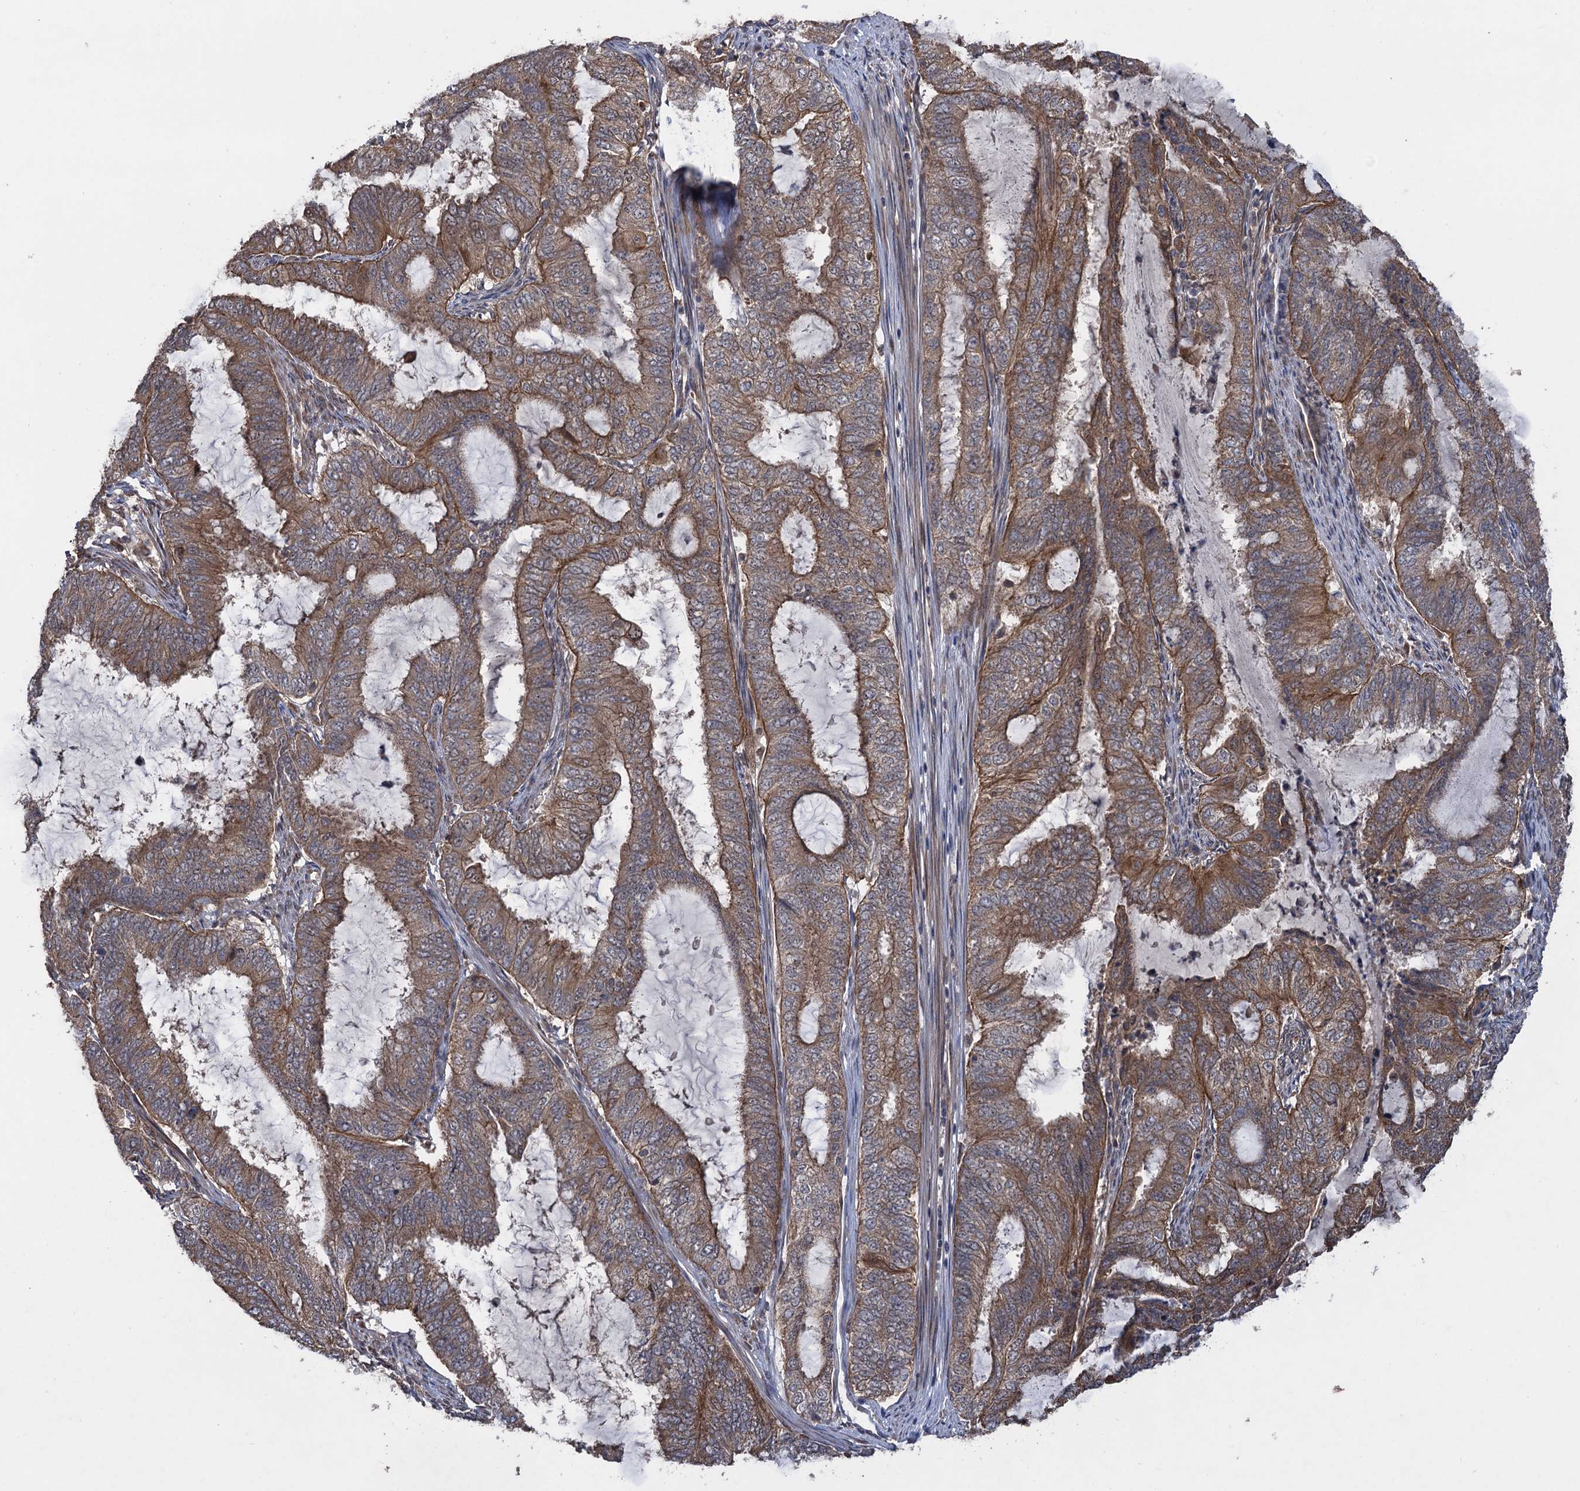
{"staining": {"intensity": "moderate", "quantity": ">75%", "location": "cytoplasmic/membranous"}, "tissue": "endometrial cancer", "cell_type": "Tumor cells", "image_type": "cancer", "snomed": [{"axis": "morphology", "description": "Adenocarcinoma, NOS"}, {"axis": "topography", "description": "Endometrium"}], "caption": "High-magnification brightfield microscopy of adenocarcinoma (endometrial) stained with DAB (brown) and counterstained with hematoxylin (blue). tumor cells exhibit moderate cytoplasmic/membranous staining is appreciated in approximately>75% of cells.", "gene": "HAUS1", "patient": {"sex": "female", "age": 51}}